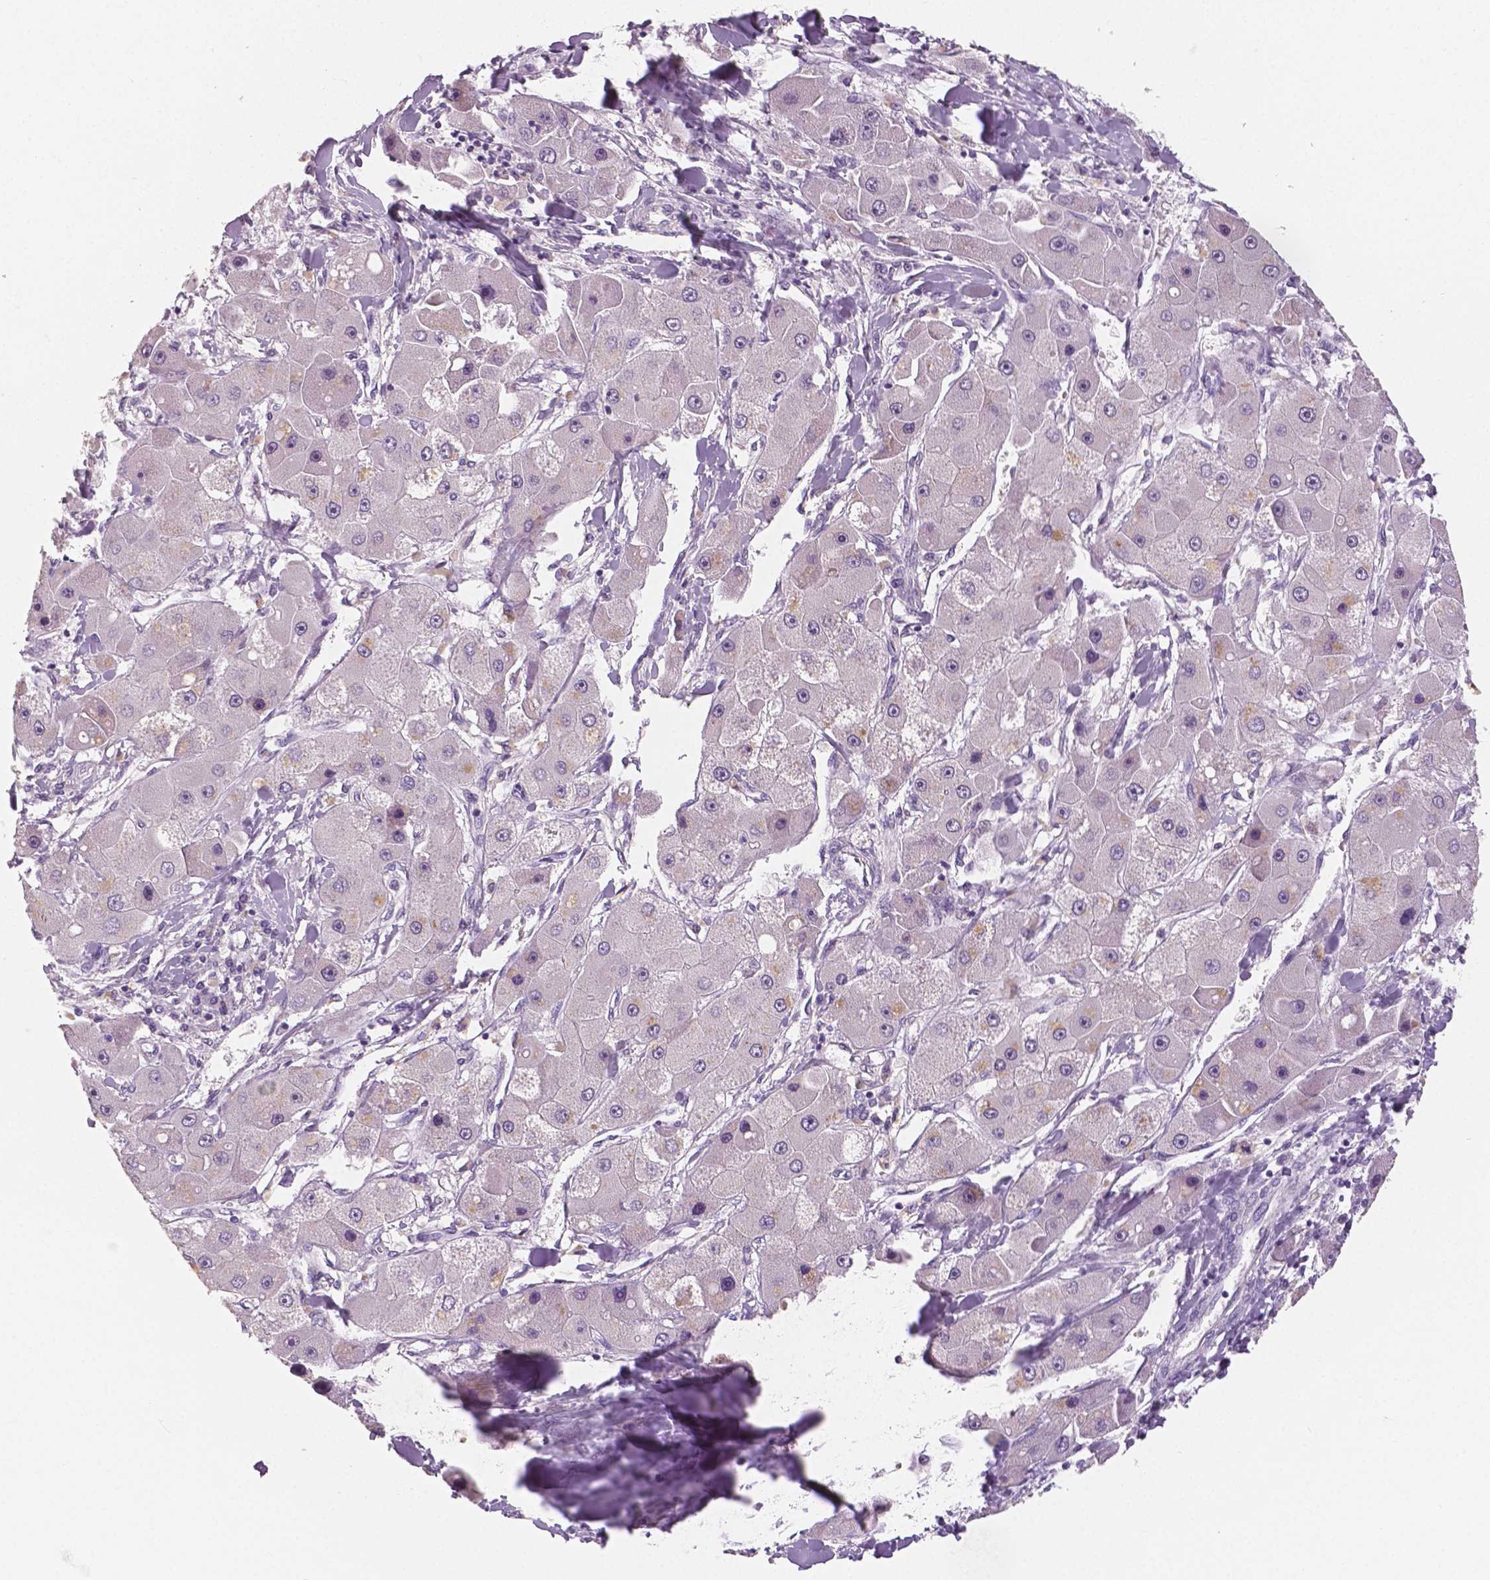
{"staining": {"intensity": "negative", "quantity": "none", "location": "none"}, "tissue": "liver cancer", "cell_type": "Tumor cells", "image_type": "cancer", "snomed": [{"axis": "morphology", "description": "Carcinoma, Hepatocellular, NOS"}, {"axis": "topography", "description": "Liver"}], "caption": "DAB immunohistochemical staining of human liver cancer exhibits no significant staining in tumor cells.", "gene": "TSPAN7", "patient": {"sex": "male", "age": 24}}